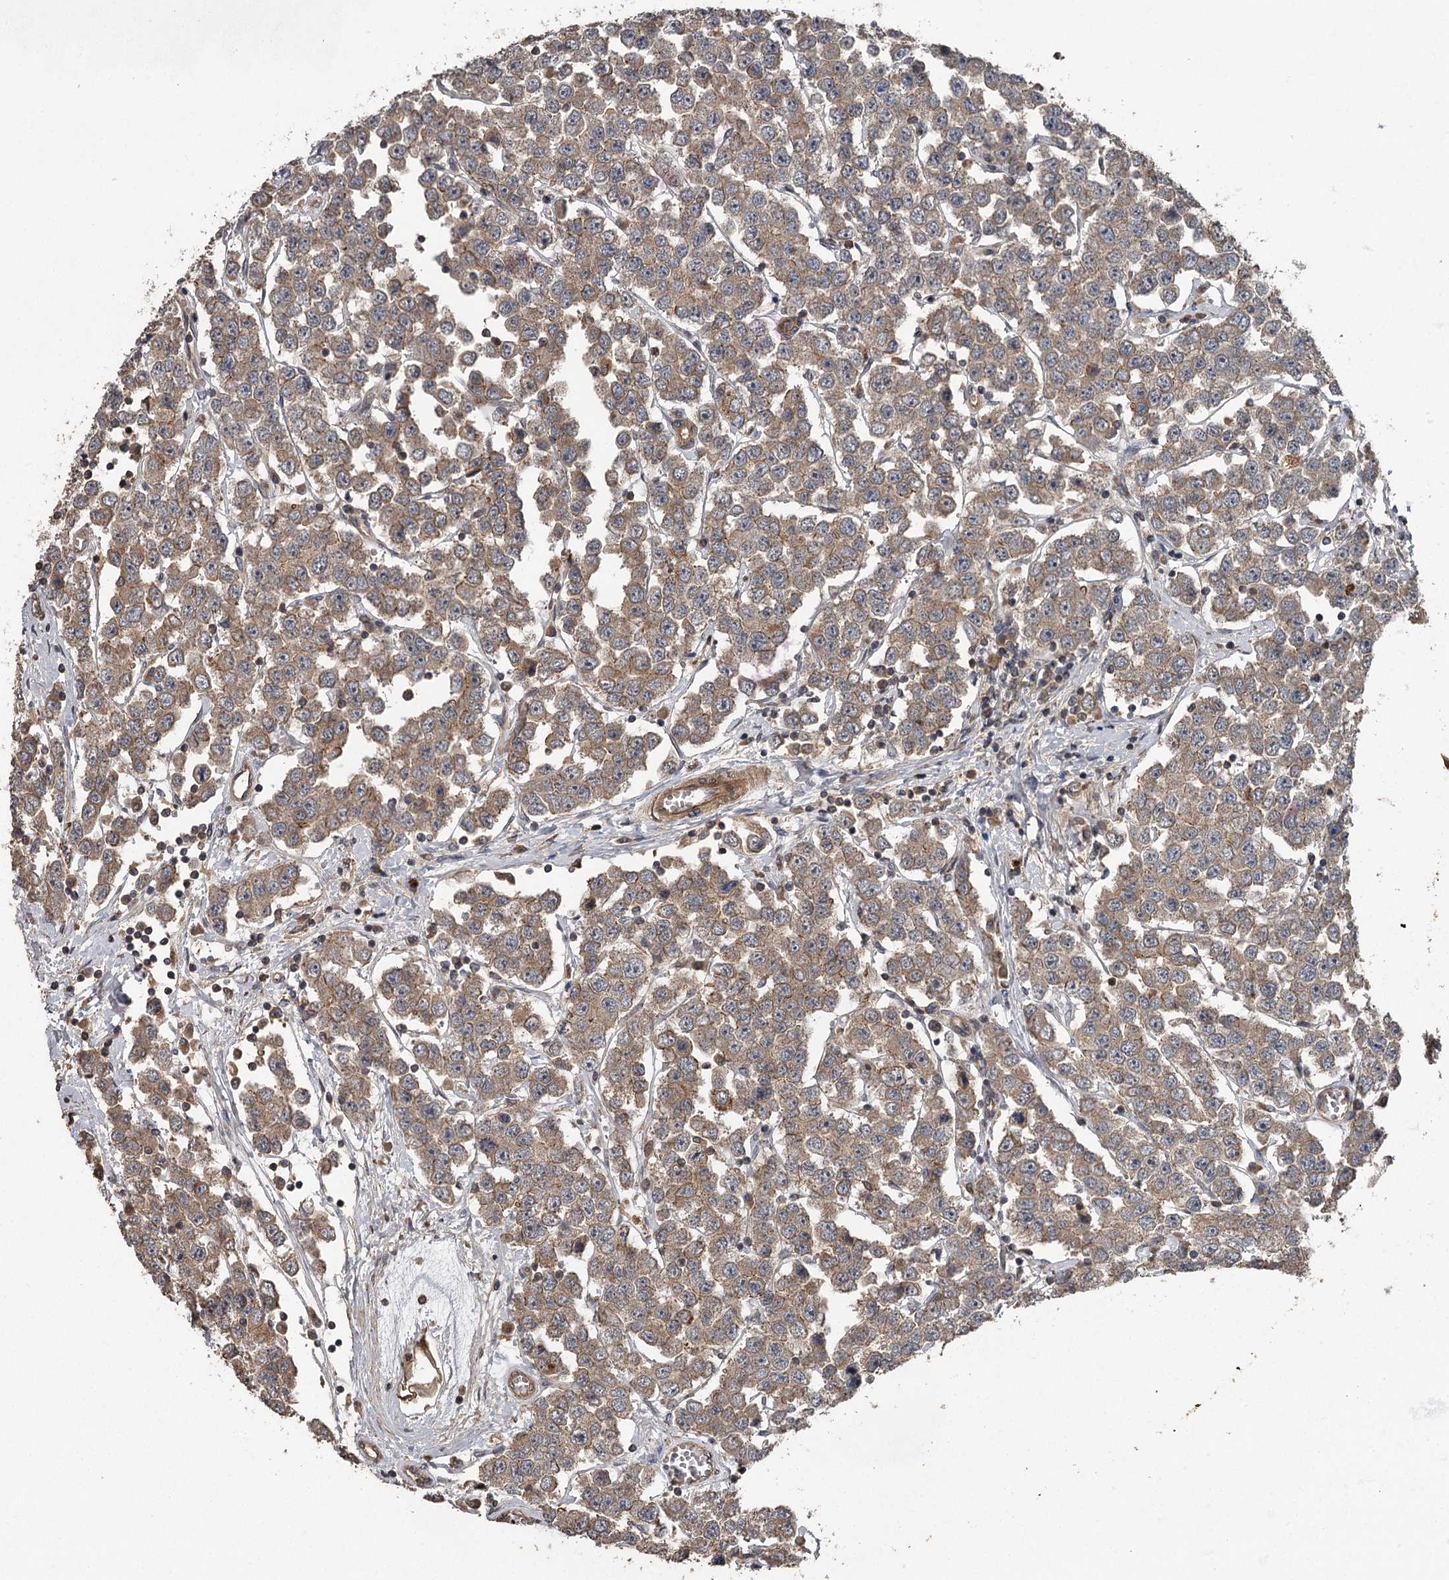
{"staining": {"intensity": "moderate", "quantity": ">75%", "location": "cytoplasmic/membranous"}, "tissue": "testis cancer", "cell_type": "Tumor cells", "image_type": "cancer", "snomed": [{"axis": "morphology", "description": "Seminoma, NOS"}, {"axis": "topography", "description": "Testis"}], "caption": "Tumor cells exhibit medium levels of moderate cytoplasmic/membranous positivity in about >75% of cells in human seminoma (testis).", "gene": "RAB21", "patient": {"sex": "male", "age": 28}}